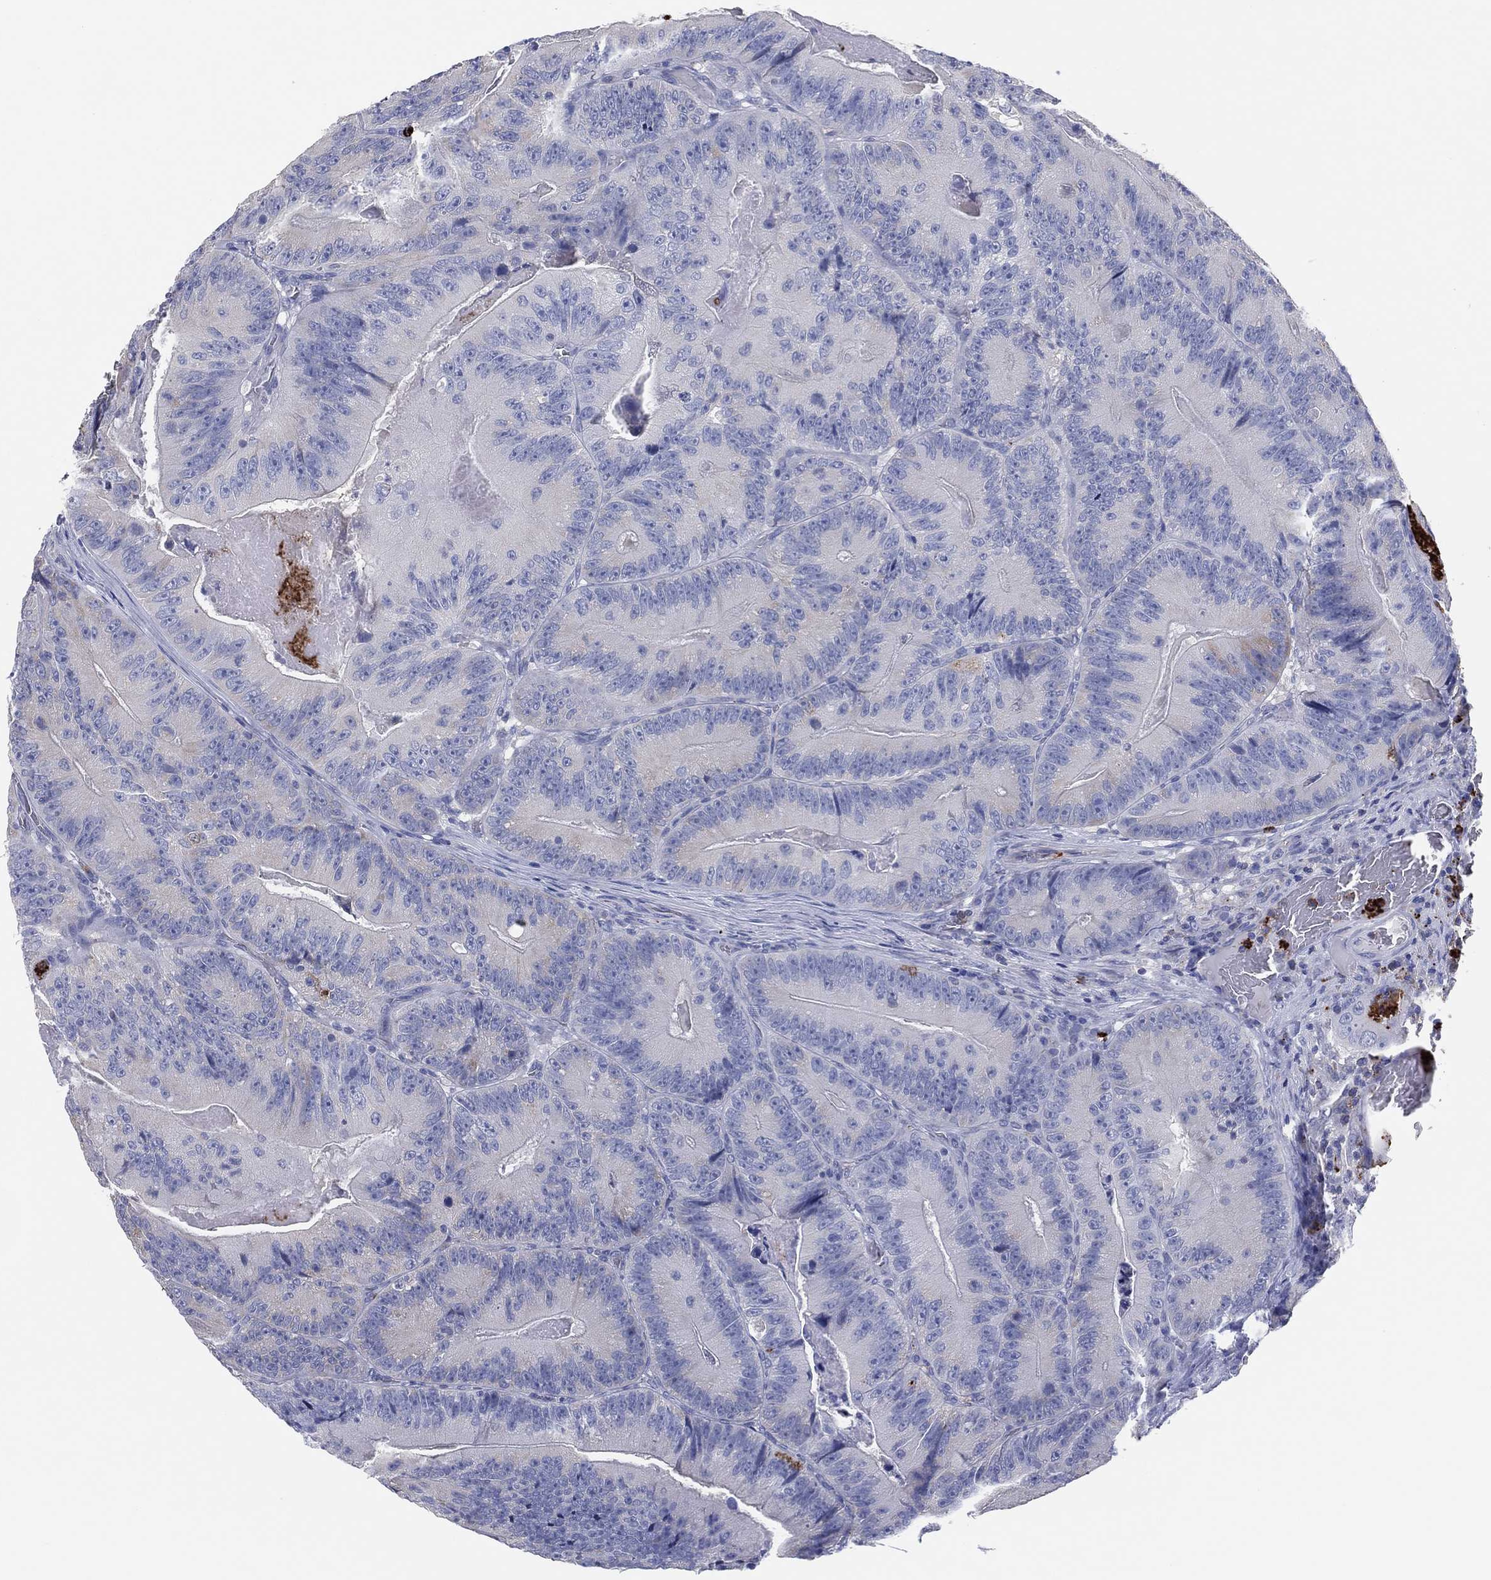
{"staining": {"intensity": "negative", "quantity": "none", "location": "none"}, "tissue": "colorectal cancer", "cell_type": "Tumor cells", "image_type": "cancer", "snomed": [{"axis": "morphology", "description": "Adenocarcinoma, NOS"}, {"axis": "topography", "description": "Colon"}], "caption": "Immunohistochemistry photomicrograph of colorectal adenocarcinoma stained for a protein (brown), which demonstrates no expression in tumor cells.", "gene": "PLAC8", "patient": {"sex": "female", "age": 86}}